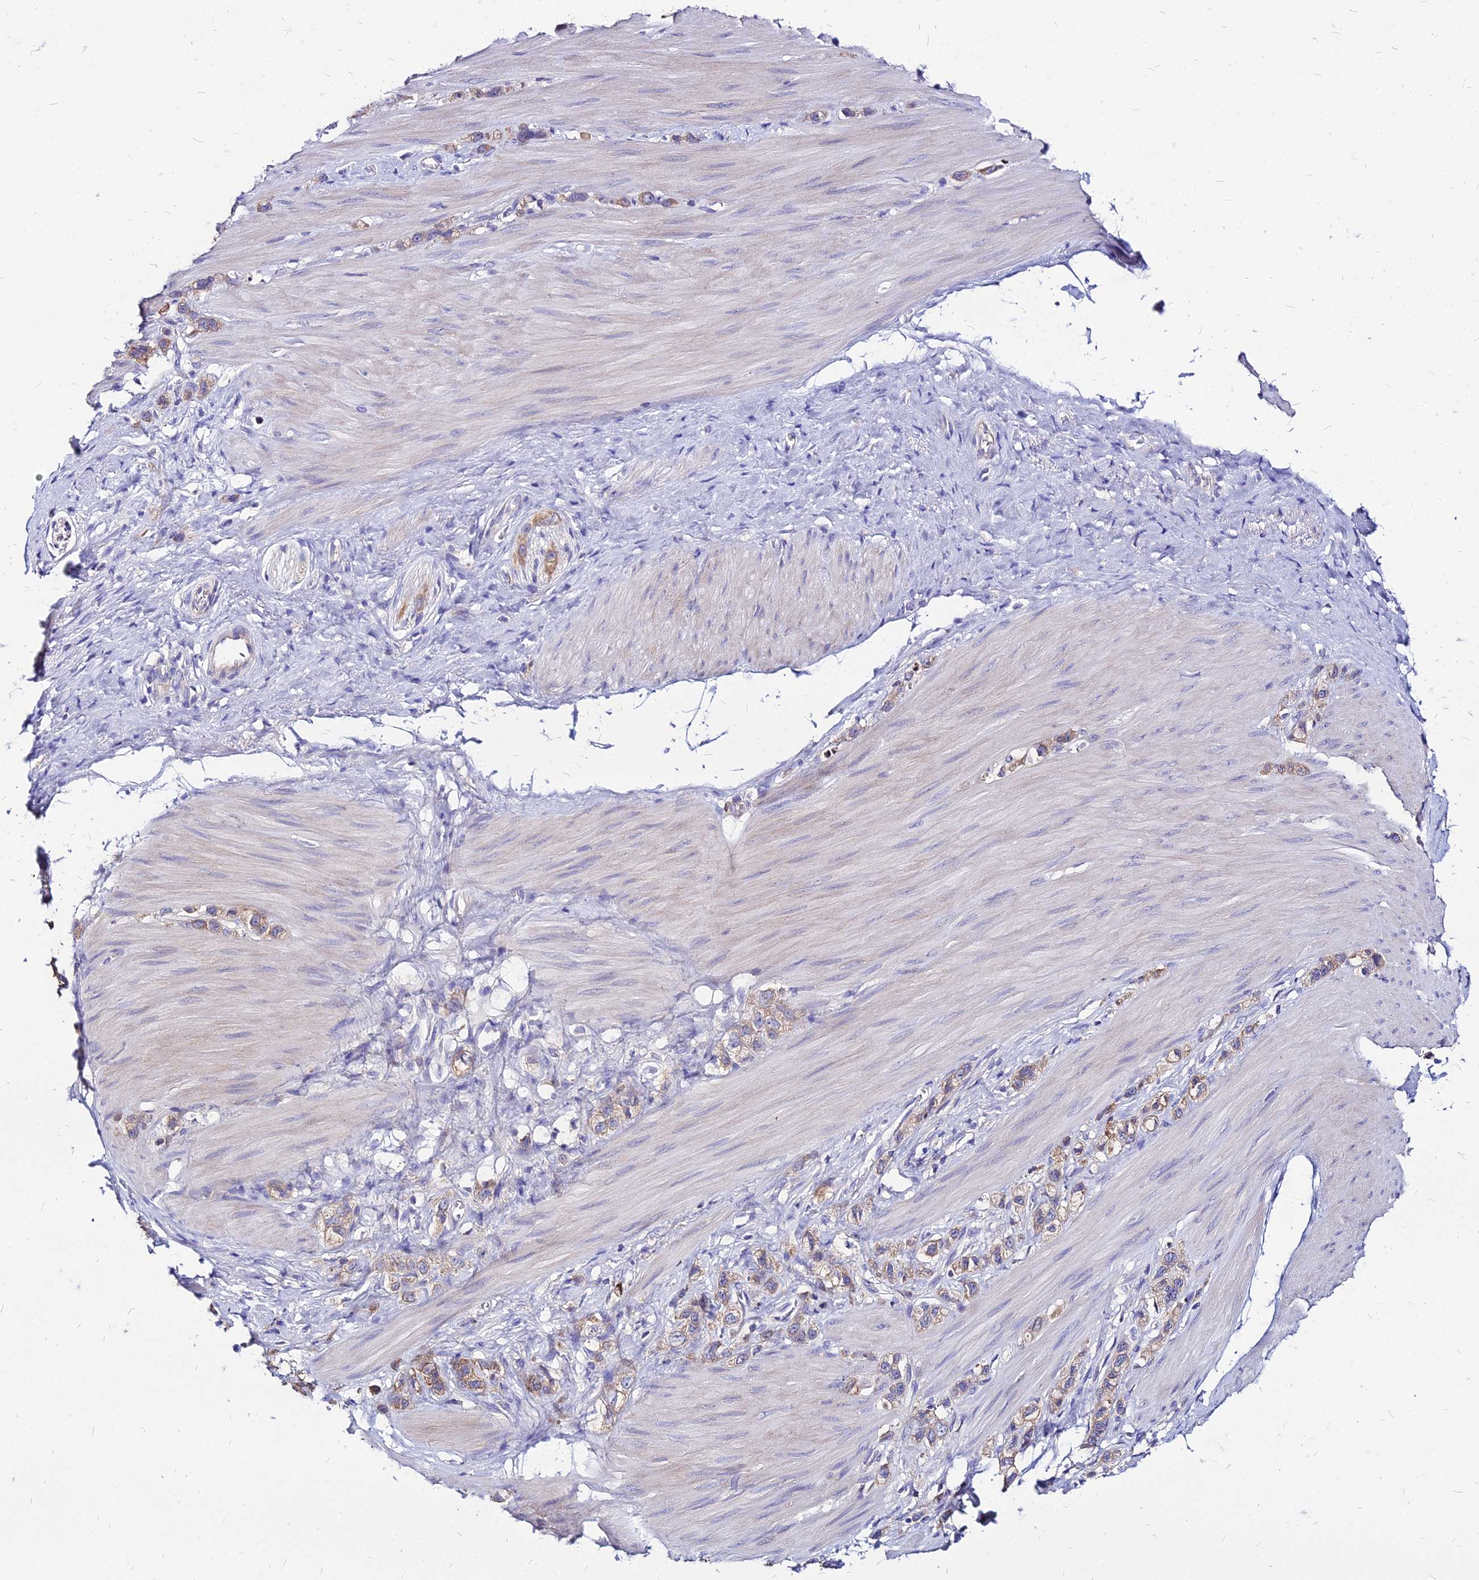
{"staining": {"intensity": "moderate", "quantity": ">75%", "location": "cytoplasmic/membranous"}, "tissue": "stomach cancer", "cell_type": "Tumor cells", "image_type": "cancer", "snomed": [{"axis": "morphology", "description": "Adenocarcinoma, NOS"}, {"axis": "topography", "description": "Stomach"}], "caption": "Stomach adenocarcinoma tissue displays moderate cytoplasmic/membranous positivity in about >75% of tumor cells, visualized by immunohistochemistry.", "gene": "ACSM6", "patient": {"sex": "female", "age": 65}}